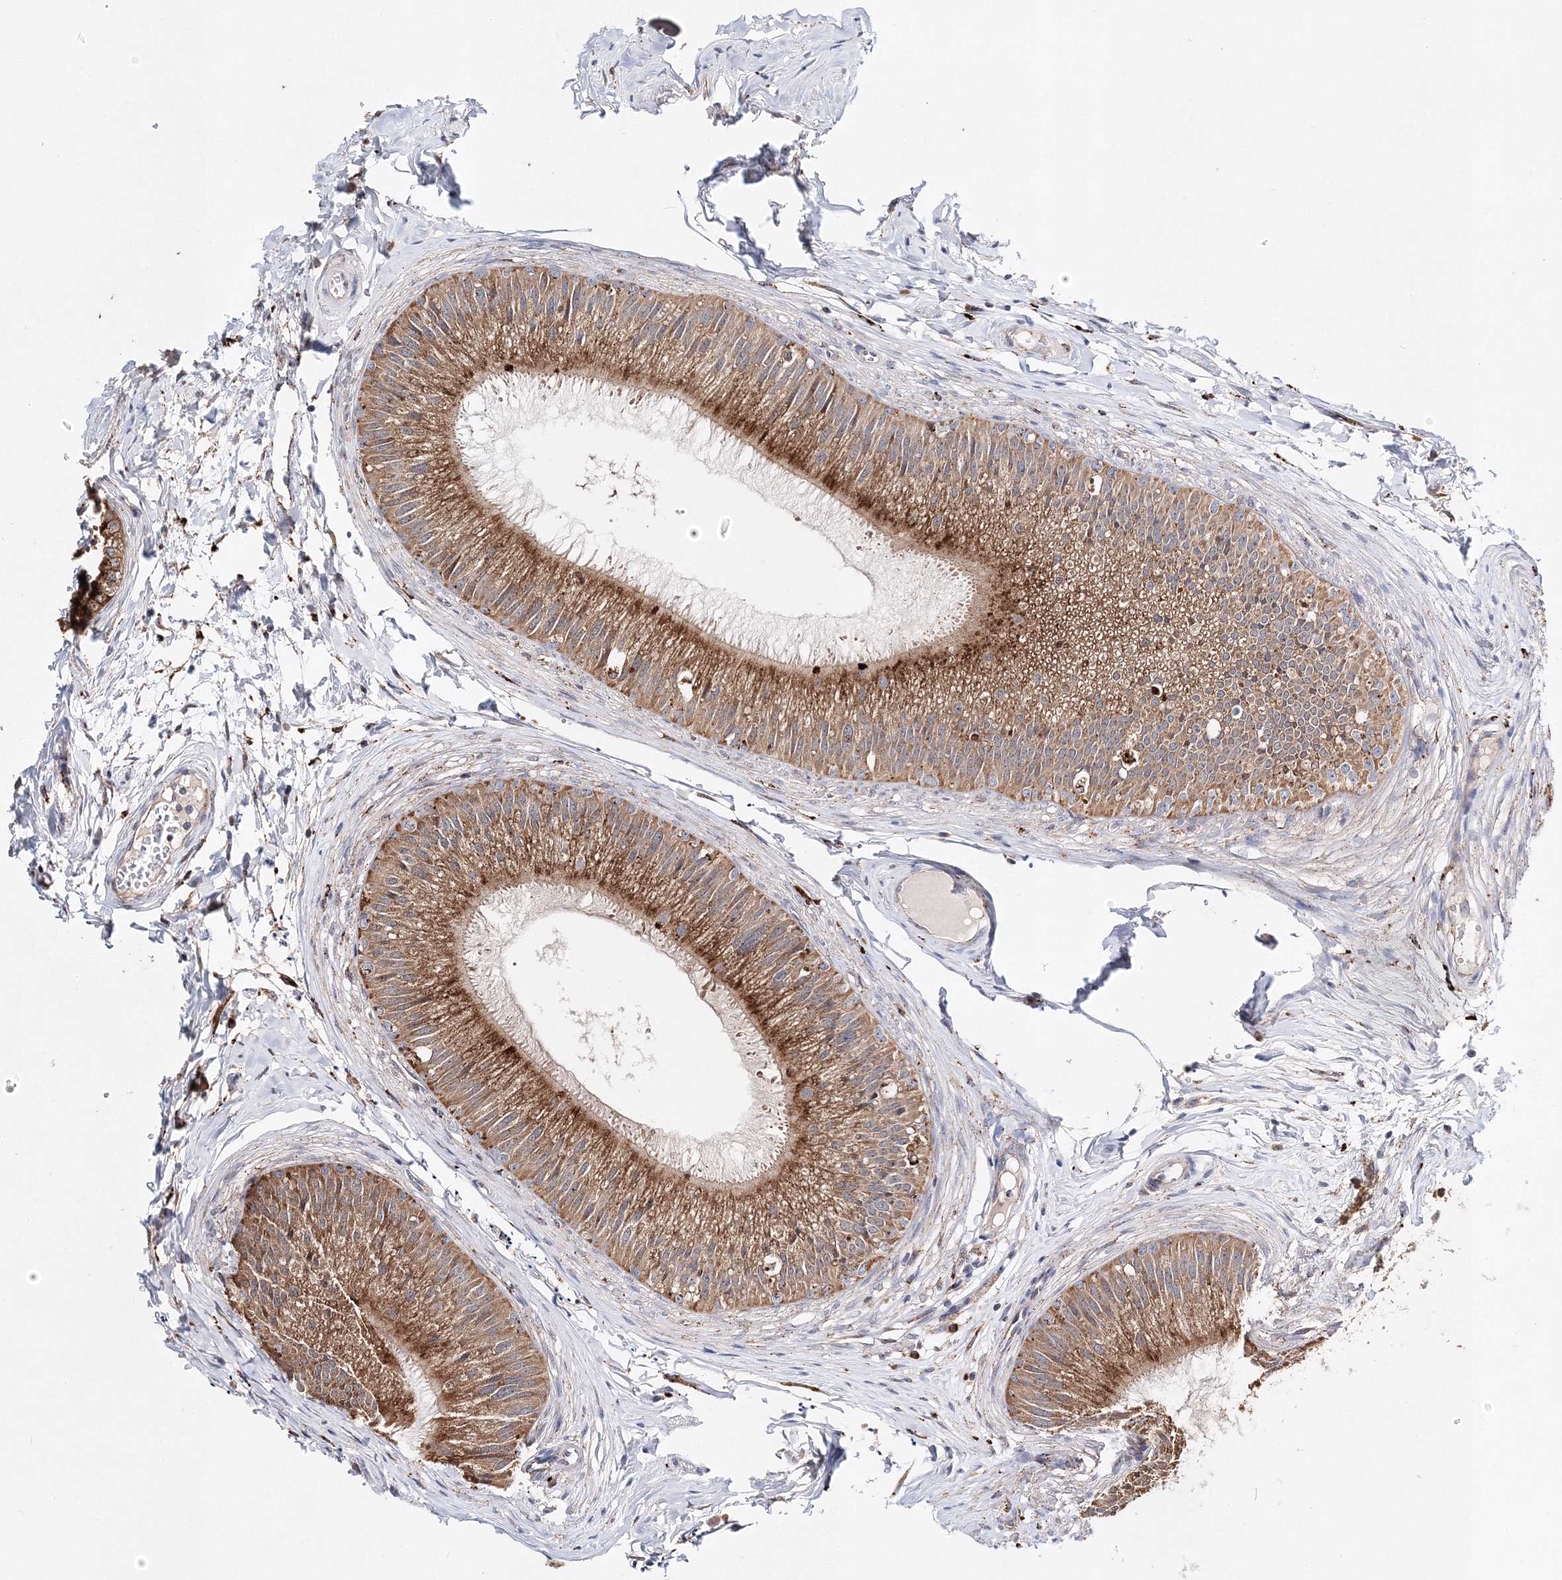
{"staining": {"intensity": "strong", "quantity": ">75%", "location": "cytoplasmic/membranous"}, "tissue": "epididymis", "cell_type": "Glandular cells", "image_type": "normal", "snomed": [{"axis": "morphology", "description": "Normal tissue, NOS"}, {"axis": "topography", "description": "Epididymis"}], "caption": "The image demonstrates a brown stain indicating the presence of a protein in the cytoplasmic/membranous of glandular cells in epididymis.", "gene": "C3orf38", "patient": {"sex": "male", "age": 31}}